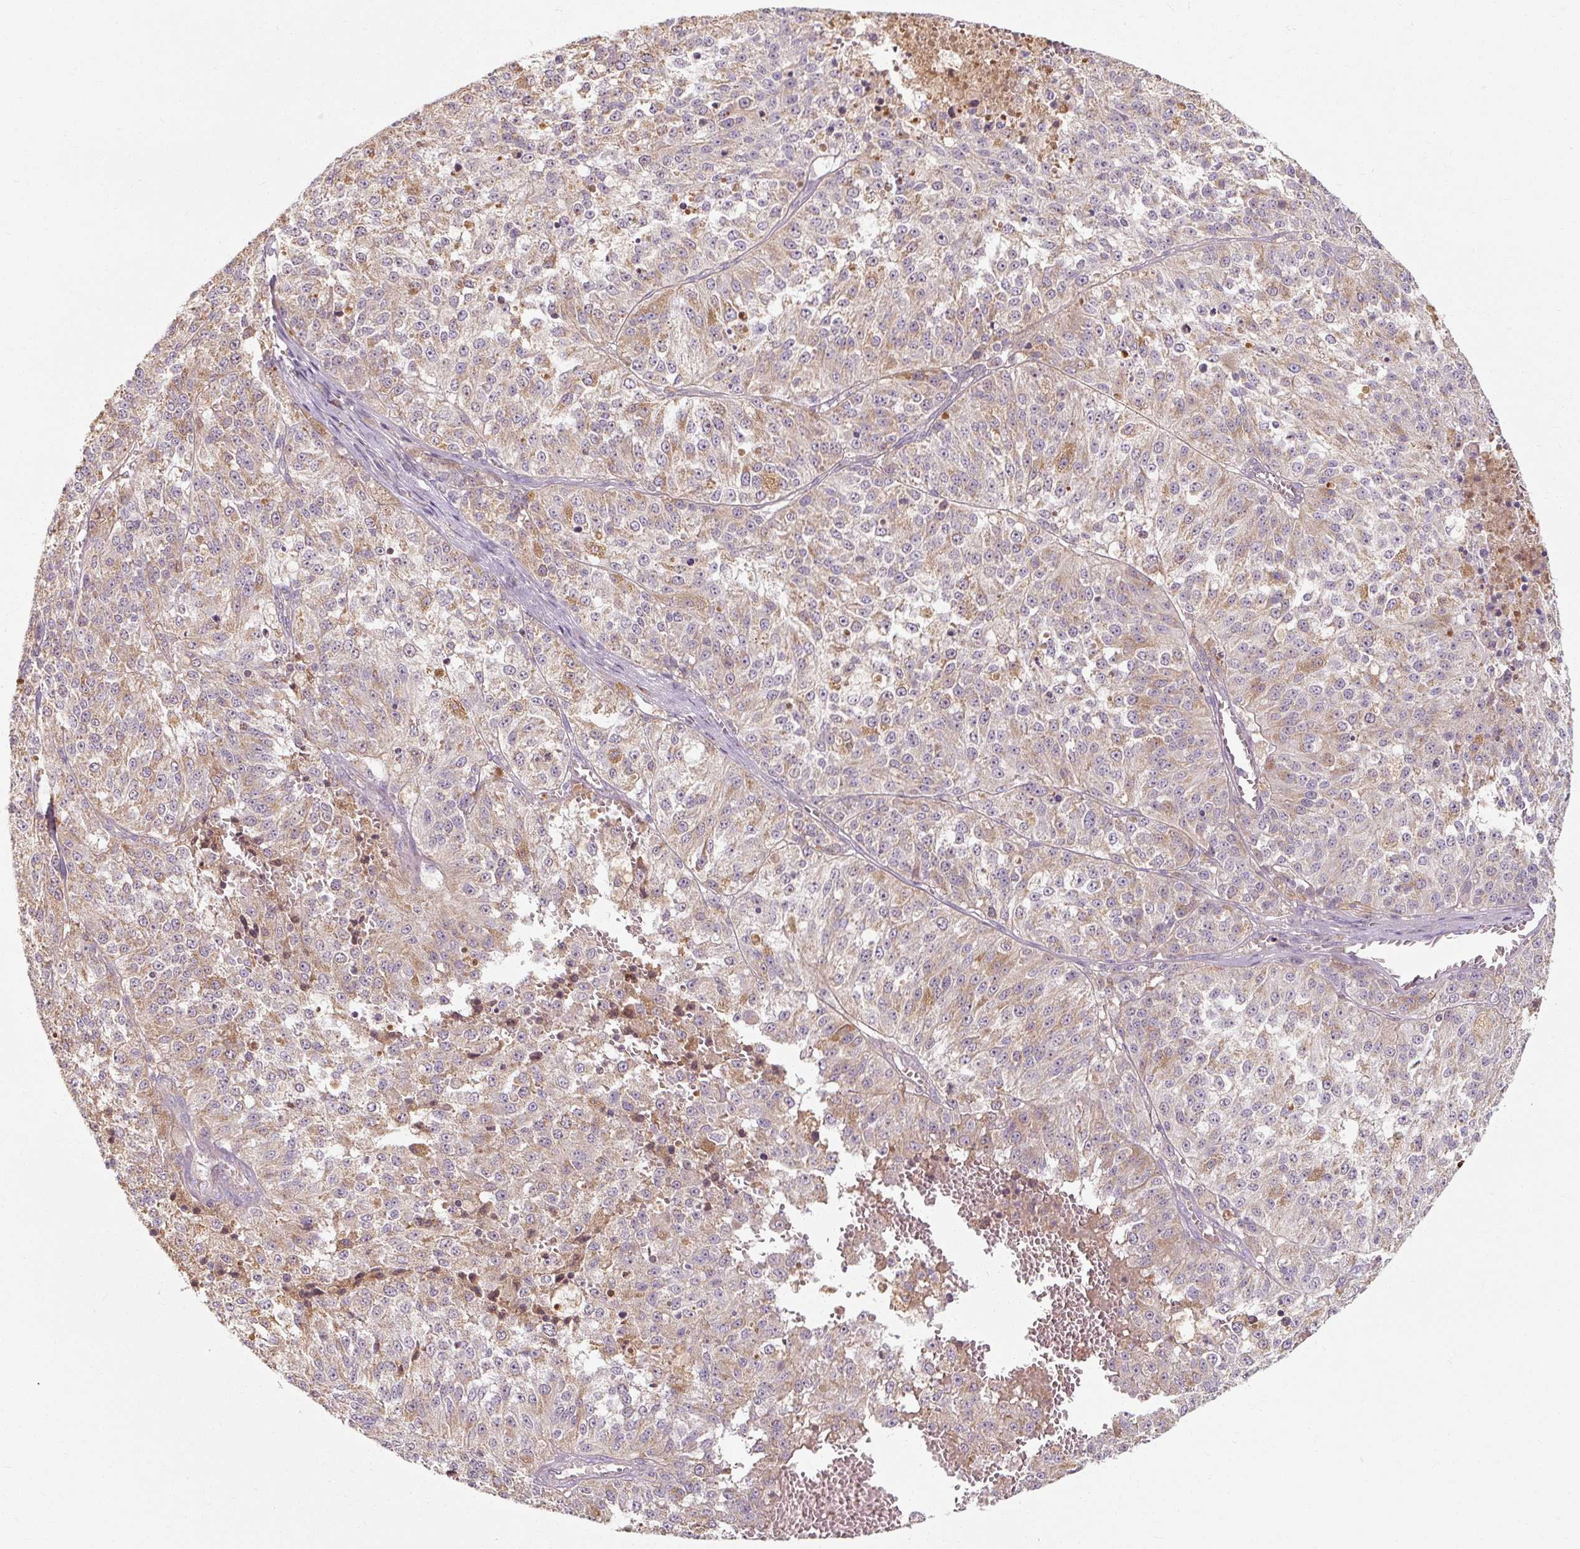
{"staining": {"intensity": "weak", "quantity": "25%-75%", "location": "cytoplasmic/membranous"}, "tissue": "melanoma", "cell_type": "Tumor cells", "image_type": "cancer", "snomed": [{"axis": "morphology", "description": "Malignant melanoma, NOS"}, {"axis": "topography", "description": "Skin"}], "caption": "This is an image of immunohistochemistry staining of malignant melanoma, which shows weak staining in the cytoplasmic/membranous of tumor cells.", "gene": "TSEN54", "patient": {"sex": "female", "age": 64}}